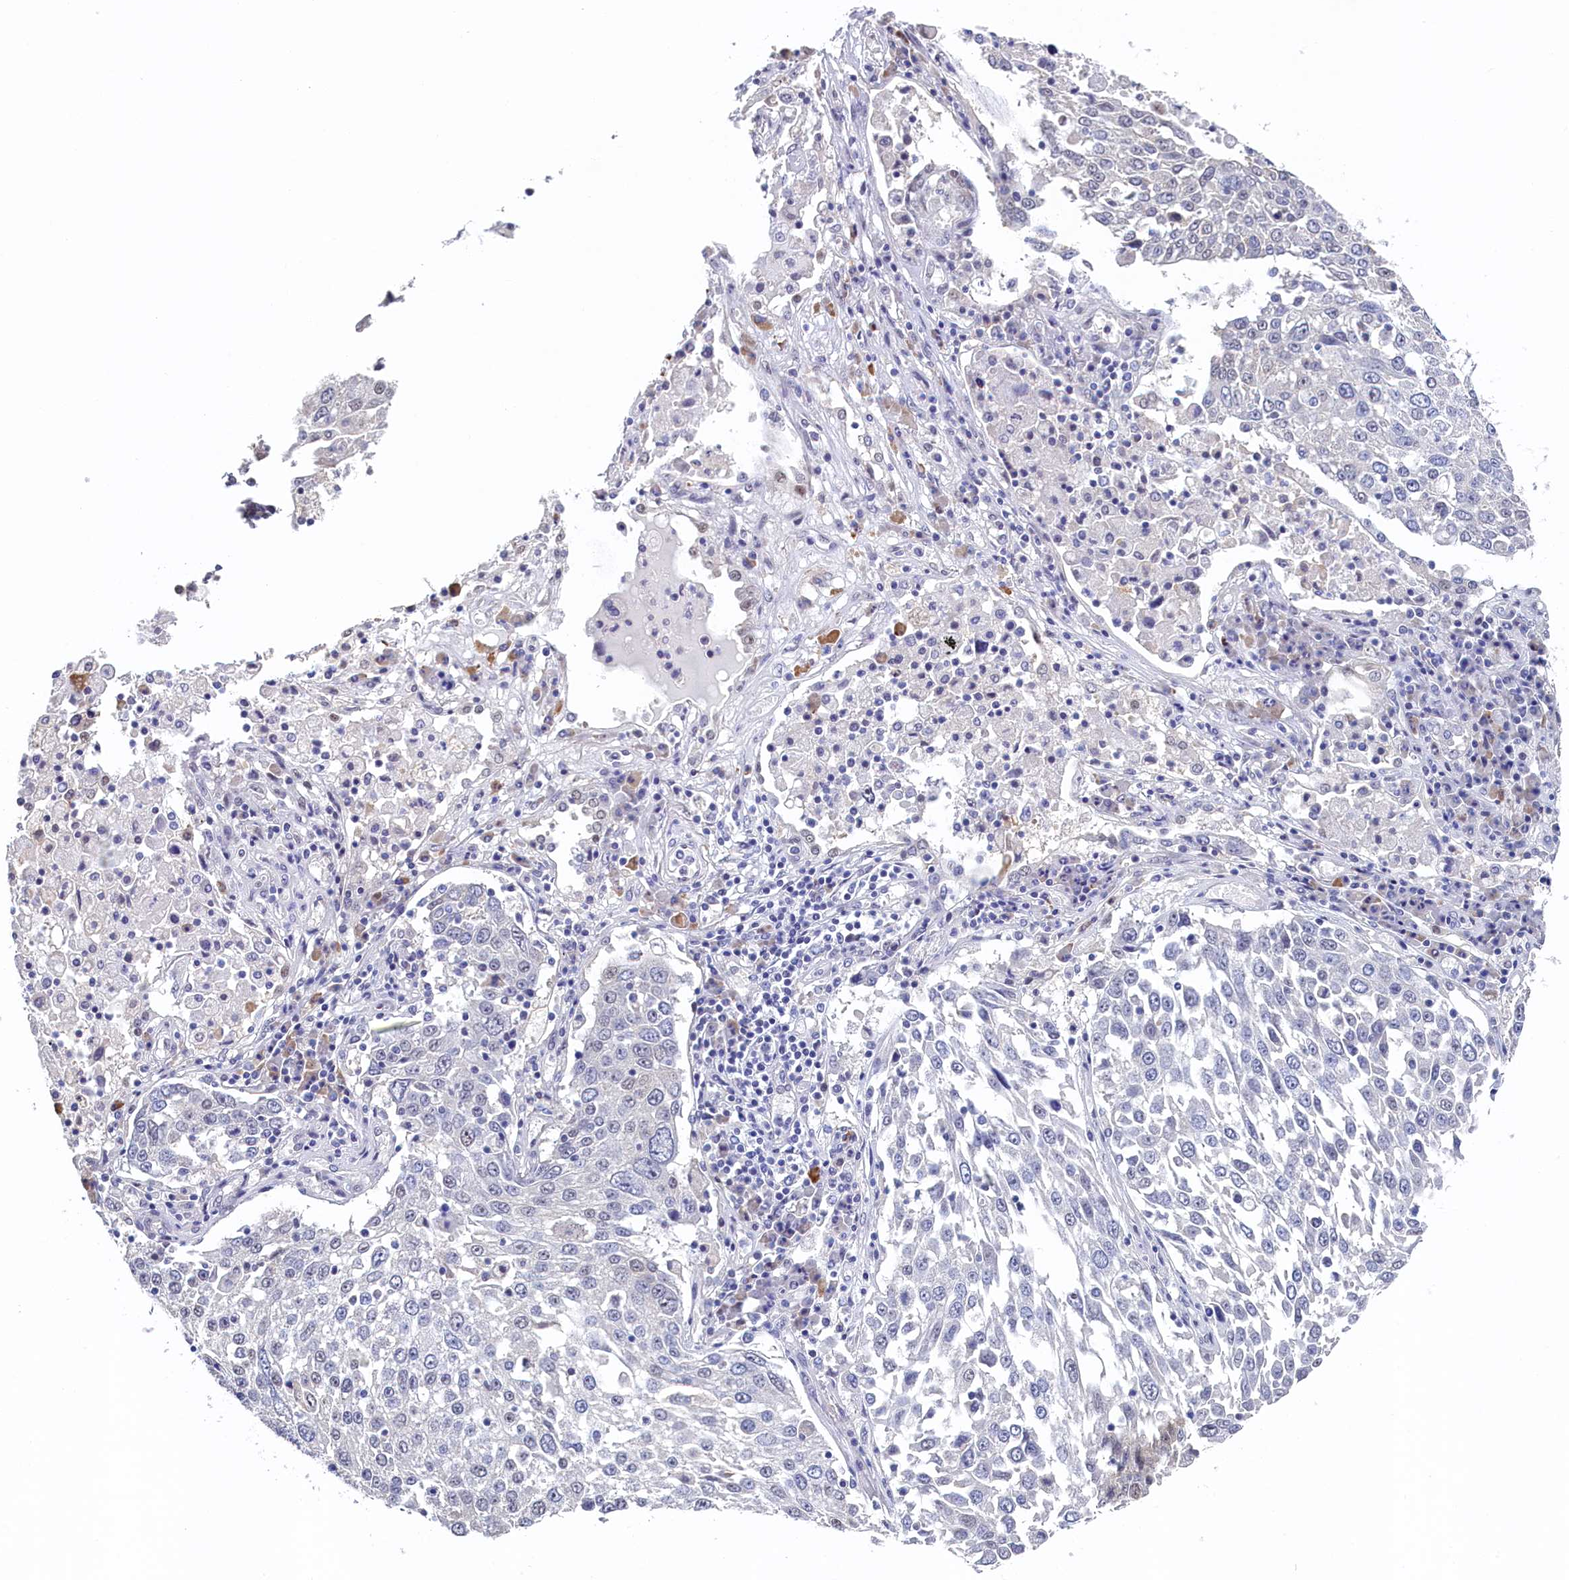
{"staining": {"intensity": "negative", "quantity": "none", "location": "none"}, "tissue": "lung cancer", "cell_type": "Tumor cells", "image_type": "cancer", "snomed": [{"axis": "morphology", "description": "Squamous cell carcinoma, NOS"}, {"axis": "topography", "description": "Lung"}], "caption": "A high-resolution photomicrograph shows IHC staining of lung squamous cell carcinoma, which displays no significant positivity in tumor cells.", "gene": "MOSPD3", "patient": {"sex": "male", "age": 65}}